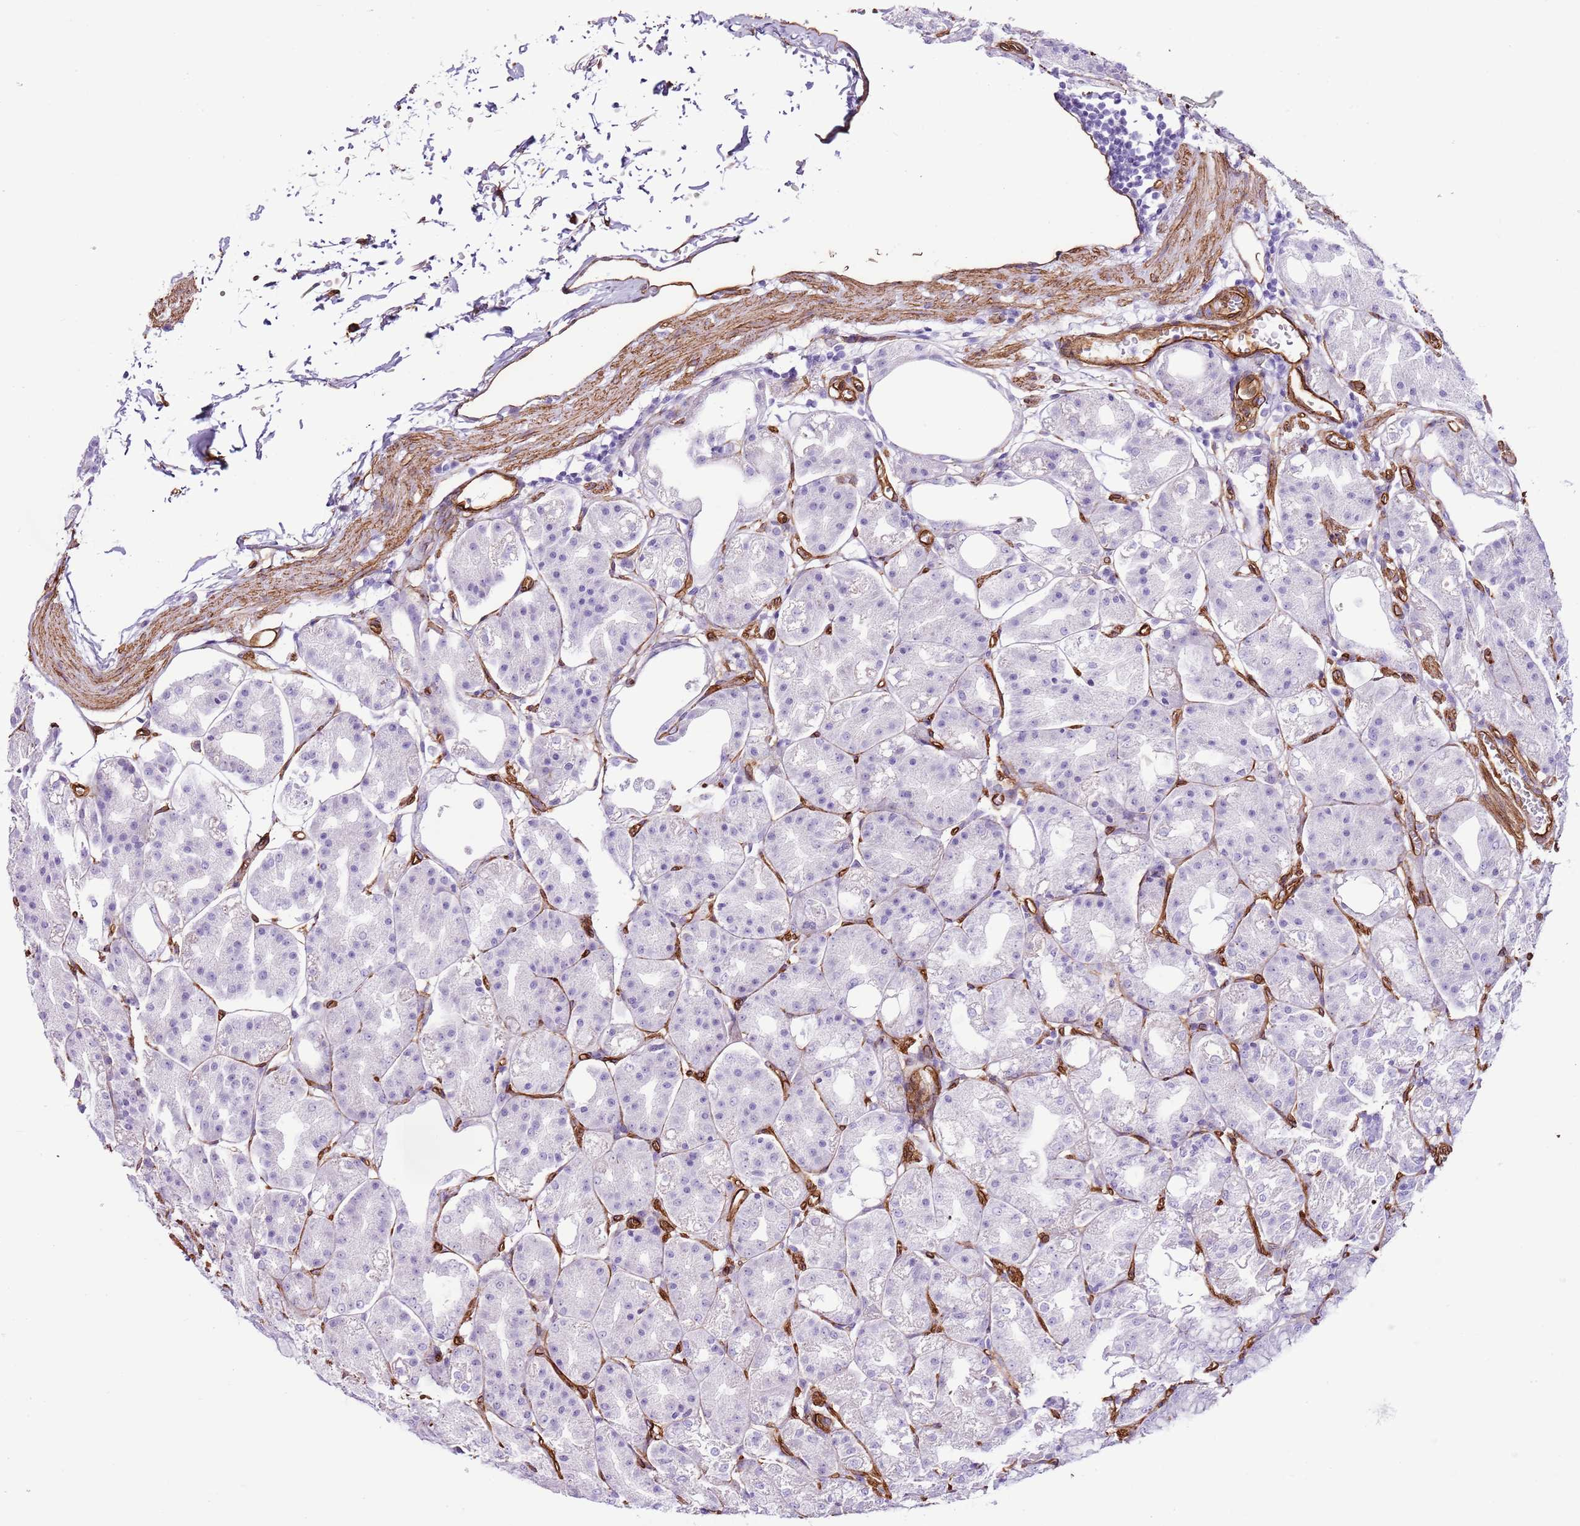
{"staining": {"intensity": "negative", "quantity": "none", "location": "none"}, "tissue": "stomach", "cell_type": "Glandular cells", "image_type": "normal", "snomed": [{"axis": "morphology", "description": "Normal tissue, NOS"}, {"axis": "topography", "description": "Stomach, lower"}], "caption": "An image of stomach stained for a protein reveals no brown staining in glandular cells. (DAB IHC visualized using brightfield microscopy, high magnification).", "gene": "CTDSPL", "patient": {"sex": "male", "age": 71}}